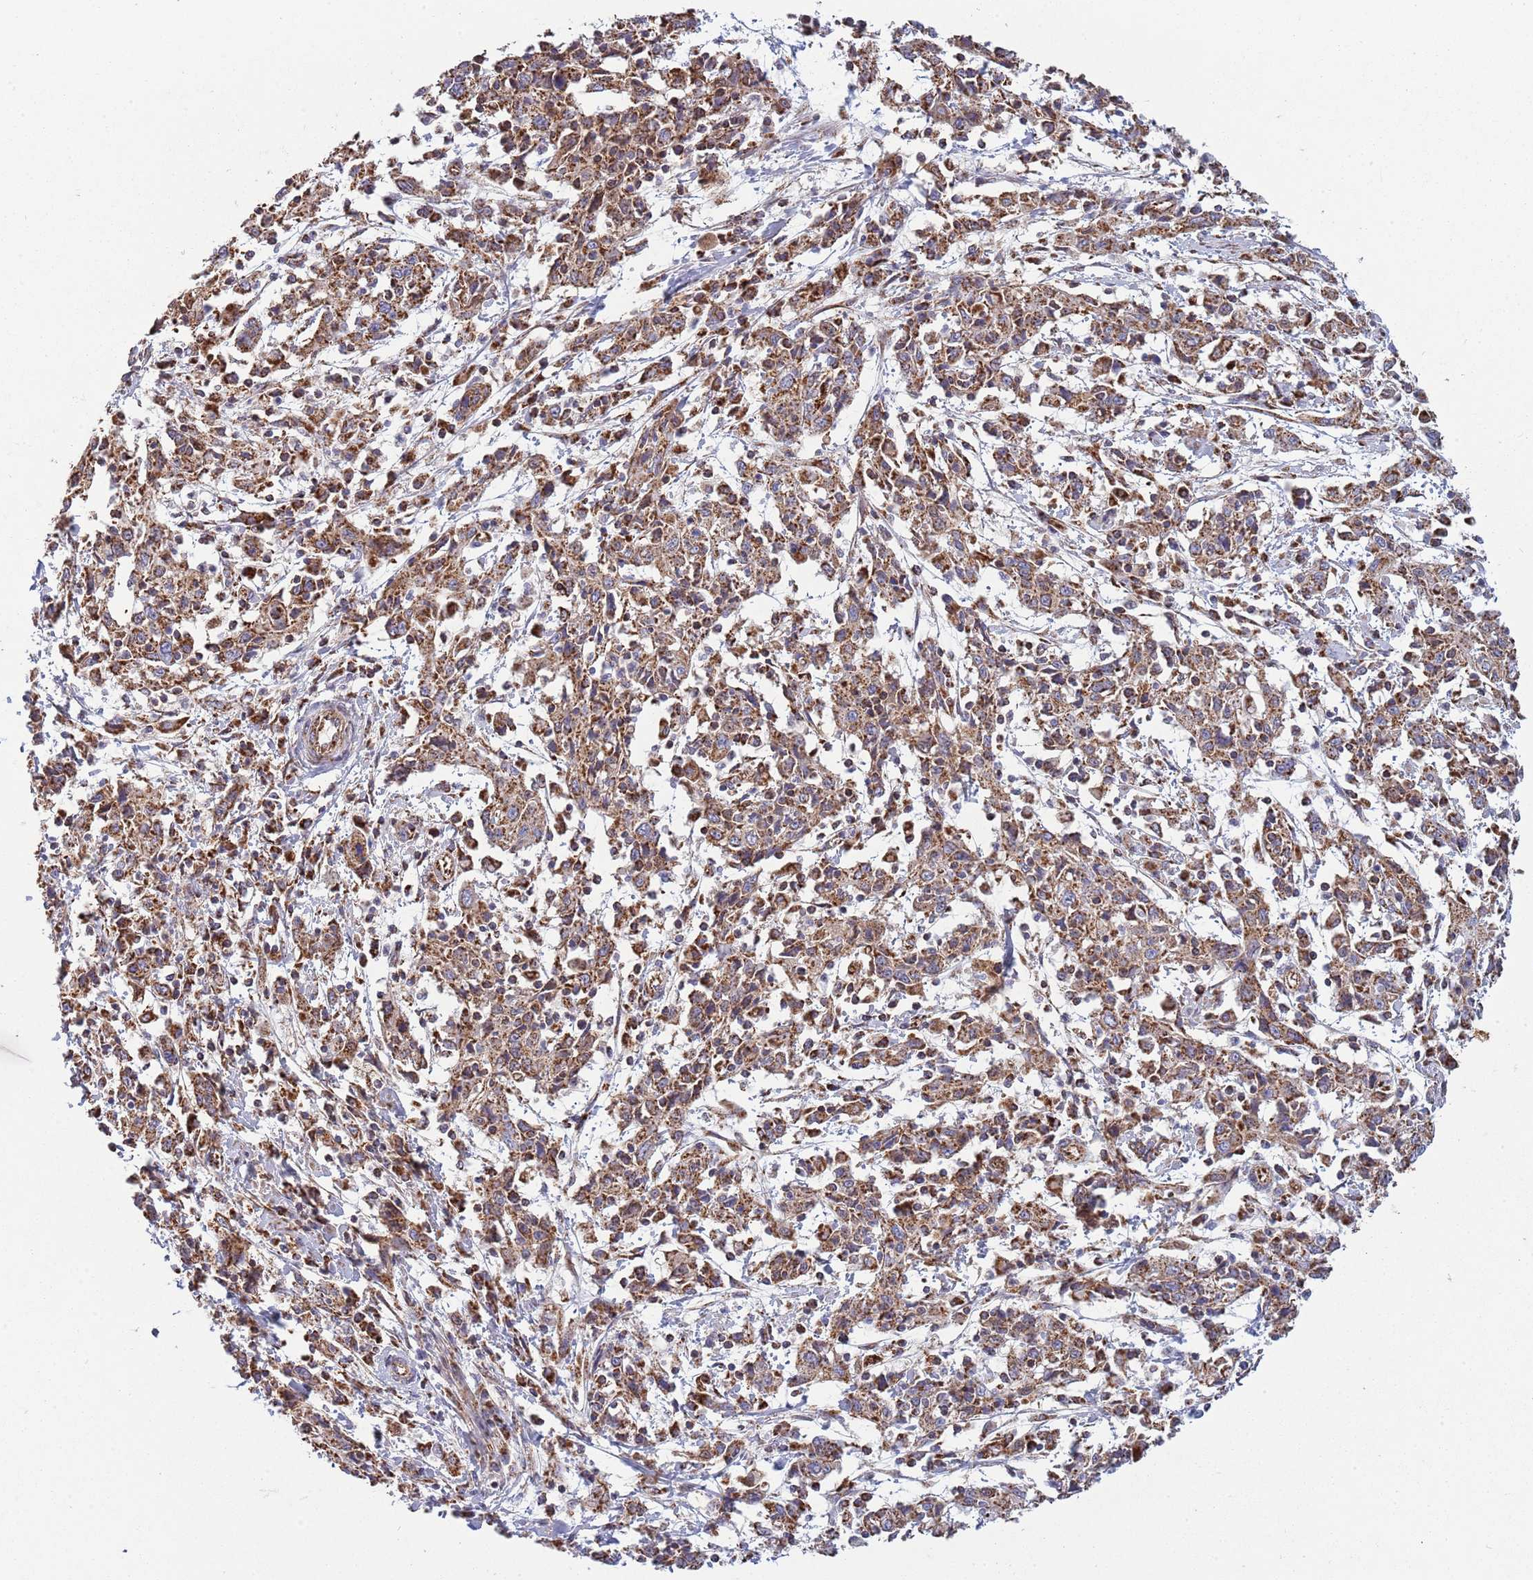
{"staining": {"intensity": "strong", "quantity": ">75%", "location": "cytoplasmic/membranous"}, "tissue": "cervical cancer", "cell_type": "Tumor cells", "image_type": "cancer", "snomed": [{"axis": "morphology", "description": "Squamous cell carcinoma, NOS"}, {"axis": "topography", "description": "Cervix"}], "caption": "Immunohistochemistry (IHC) (DAB) staining of human cervical squamous cell carcinoma demonstrates strong cytoplasmic/membranous protein staining in about >75% of tumor cells.", "gene": "VPS16", "patient": {"sex": "female", "age": 46}}